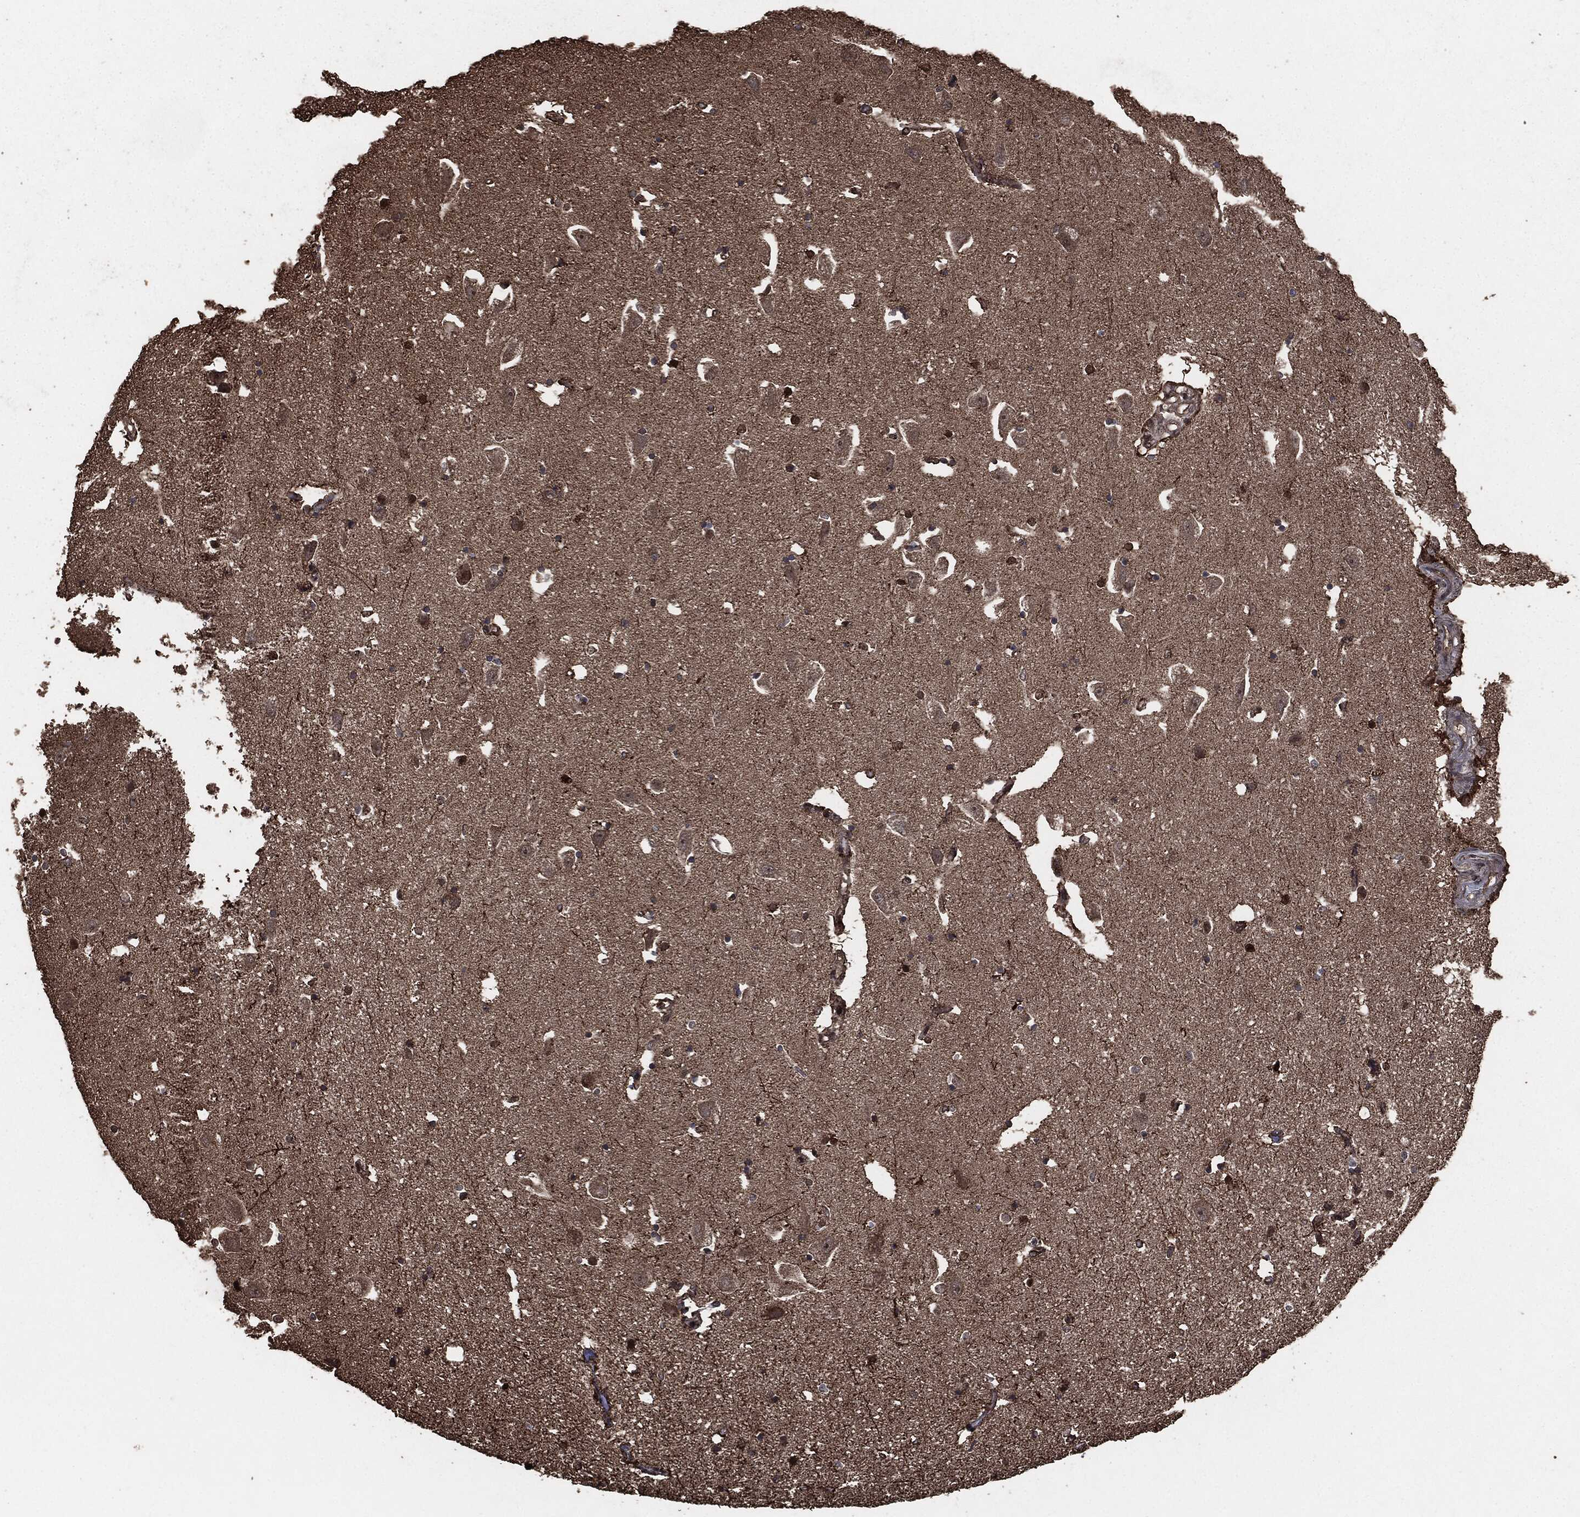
{"staining": {"intensity": "strong", "quantity": "<25%", "location": "nuclear"}, "tissue": "hippocampus", "cell_type": "Glial cells", "image_type": "normal", "snomed": [{"axis": "morphology", "description": "Normal tissue, NOS"}, {"axis": "topography", "description": "Lateral ventricle wall"}, {"axis": "topography", "description": "Hippocampus"}], "caption": "Immunohistochemistry image of normal hippocampus stained for a protein (brown), which exhibits medium levels of strong nuclear expression in about <25% of glial cells.", "gene": "EGFR", "patient": {"sex": "female", "age": 63}}